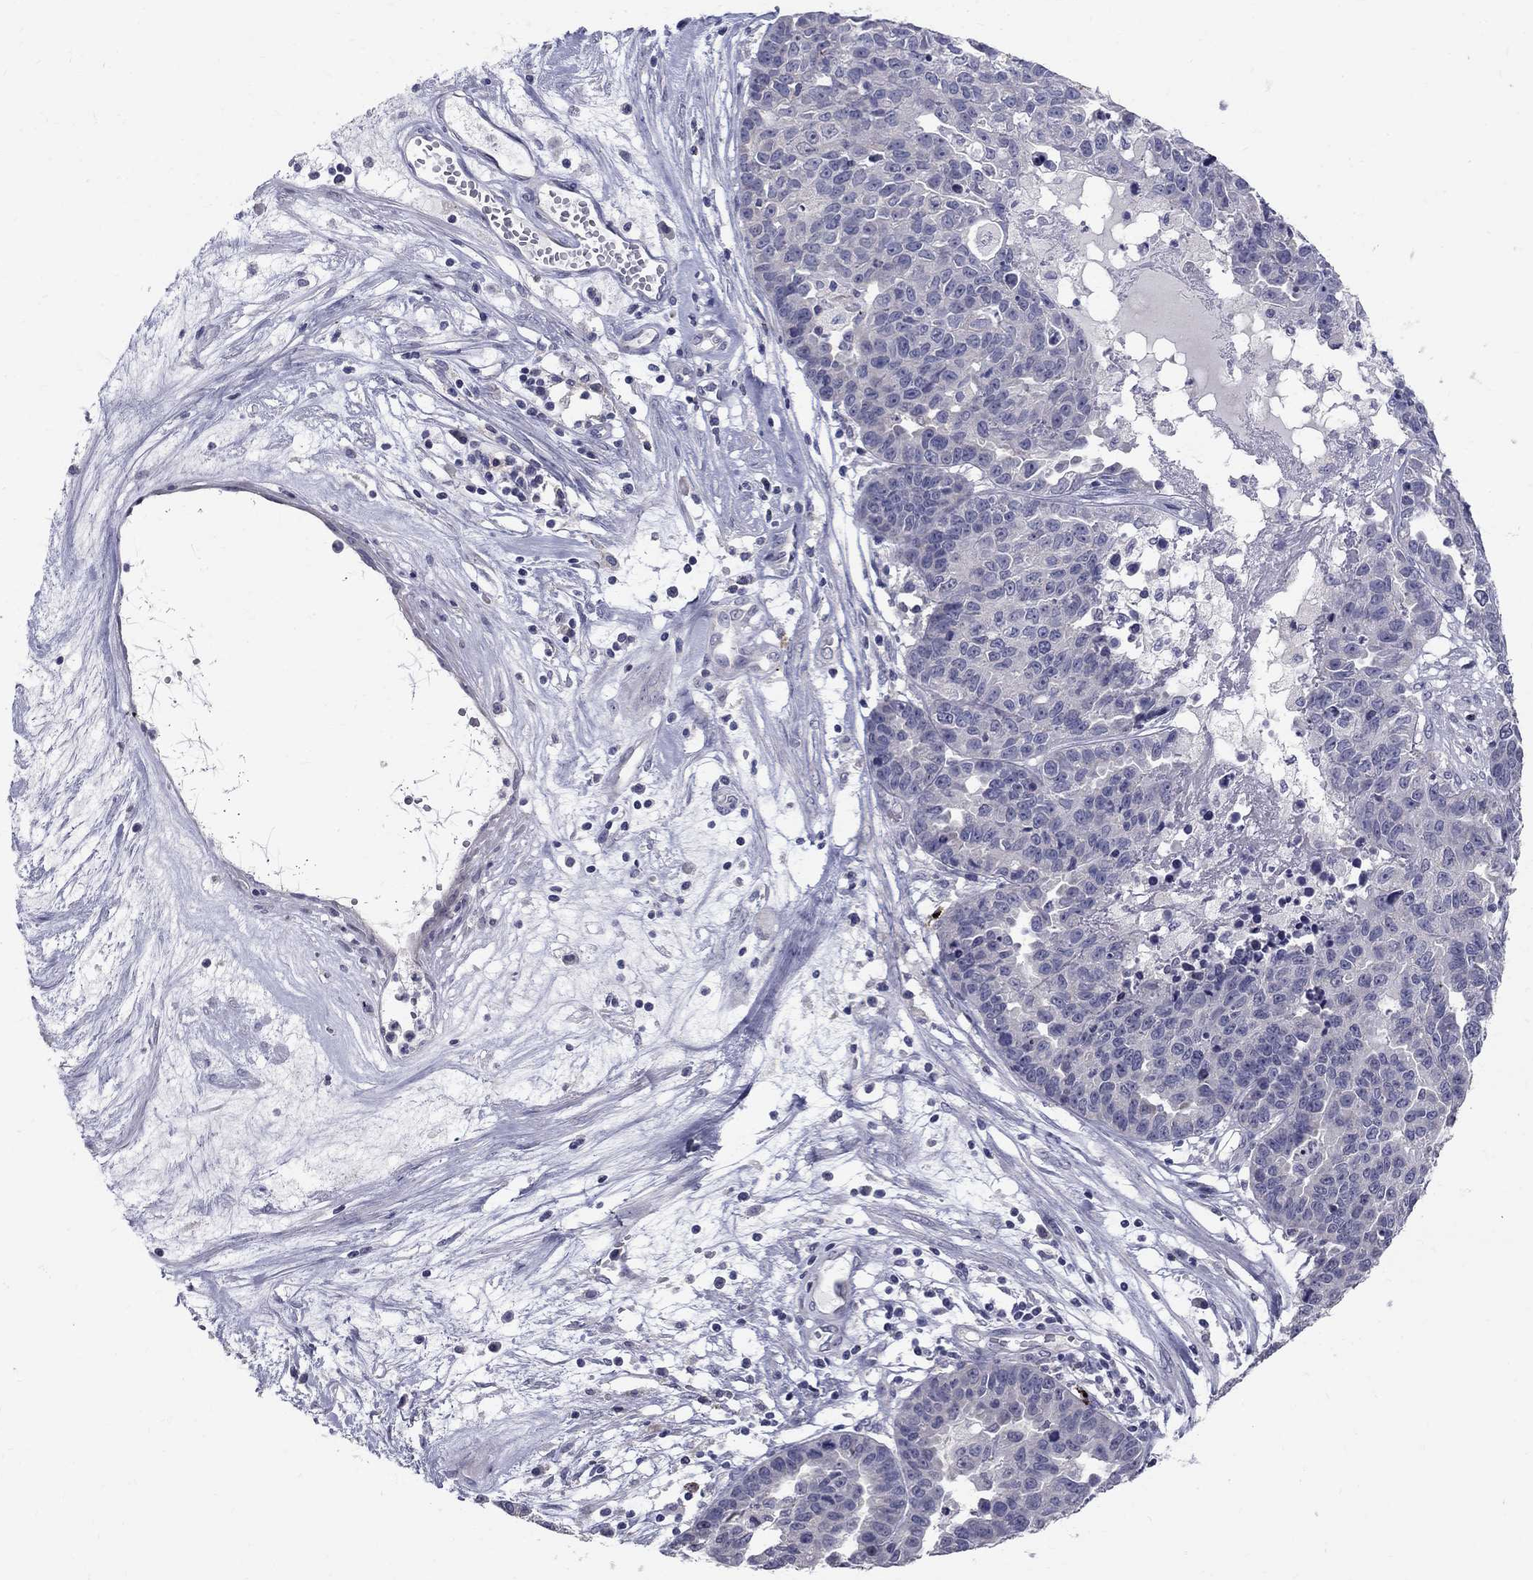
{"staining": {"intensity": "negative", "quantity": "none", "location": "none"}, "tissue": "ovarian cancer", "cell_type": "Tumor cells", "image_type": "cancer", "snomed": [{"axis": "morphology", "description": "Cystadenocarcinoma, serous, NOS"}, {"axis": "topography", "description": "Ovary"}], "caption": "An immunohistochemistry (IHC) image of ovarian cancer (serous cystadenocarcinoma) is shown. There is no staining in tumor cells of ovarian cancer (serous cystadenocarcinoma).", "gene": "TP53TG5", "patient": {"sex": "female", "age": 87}}